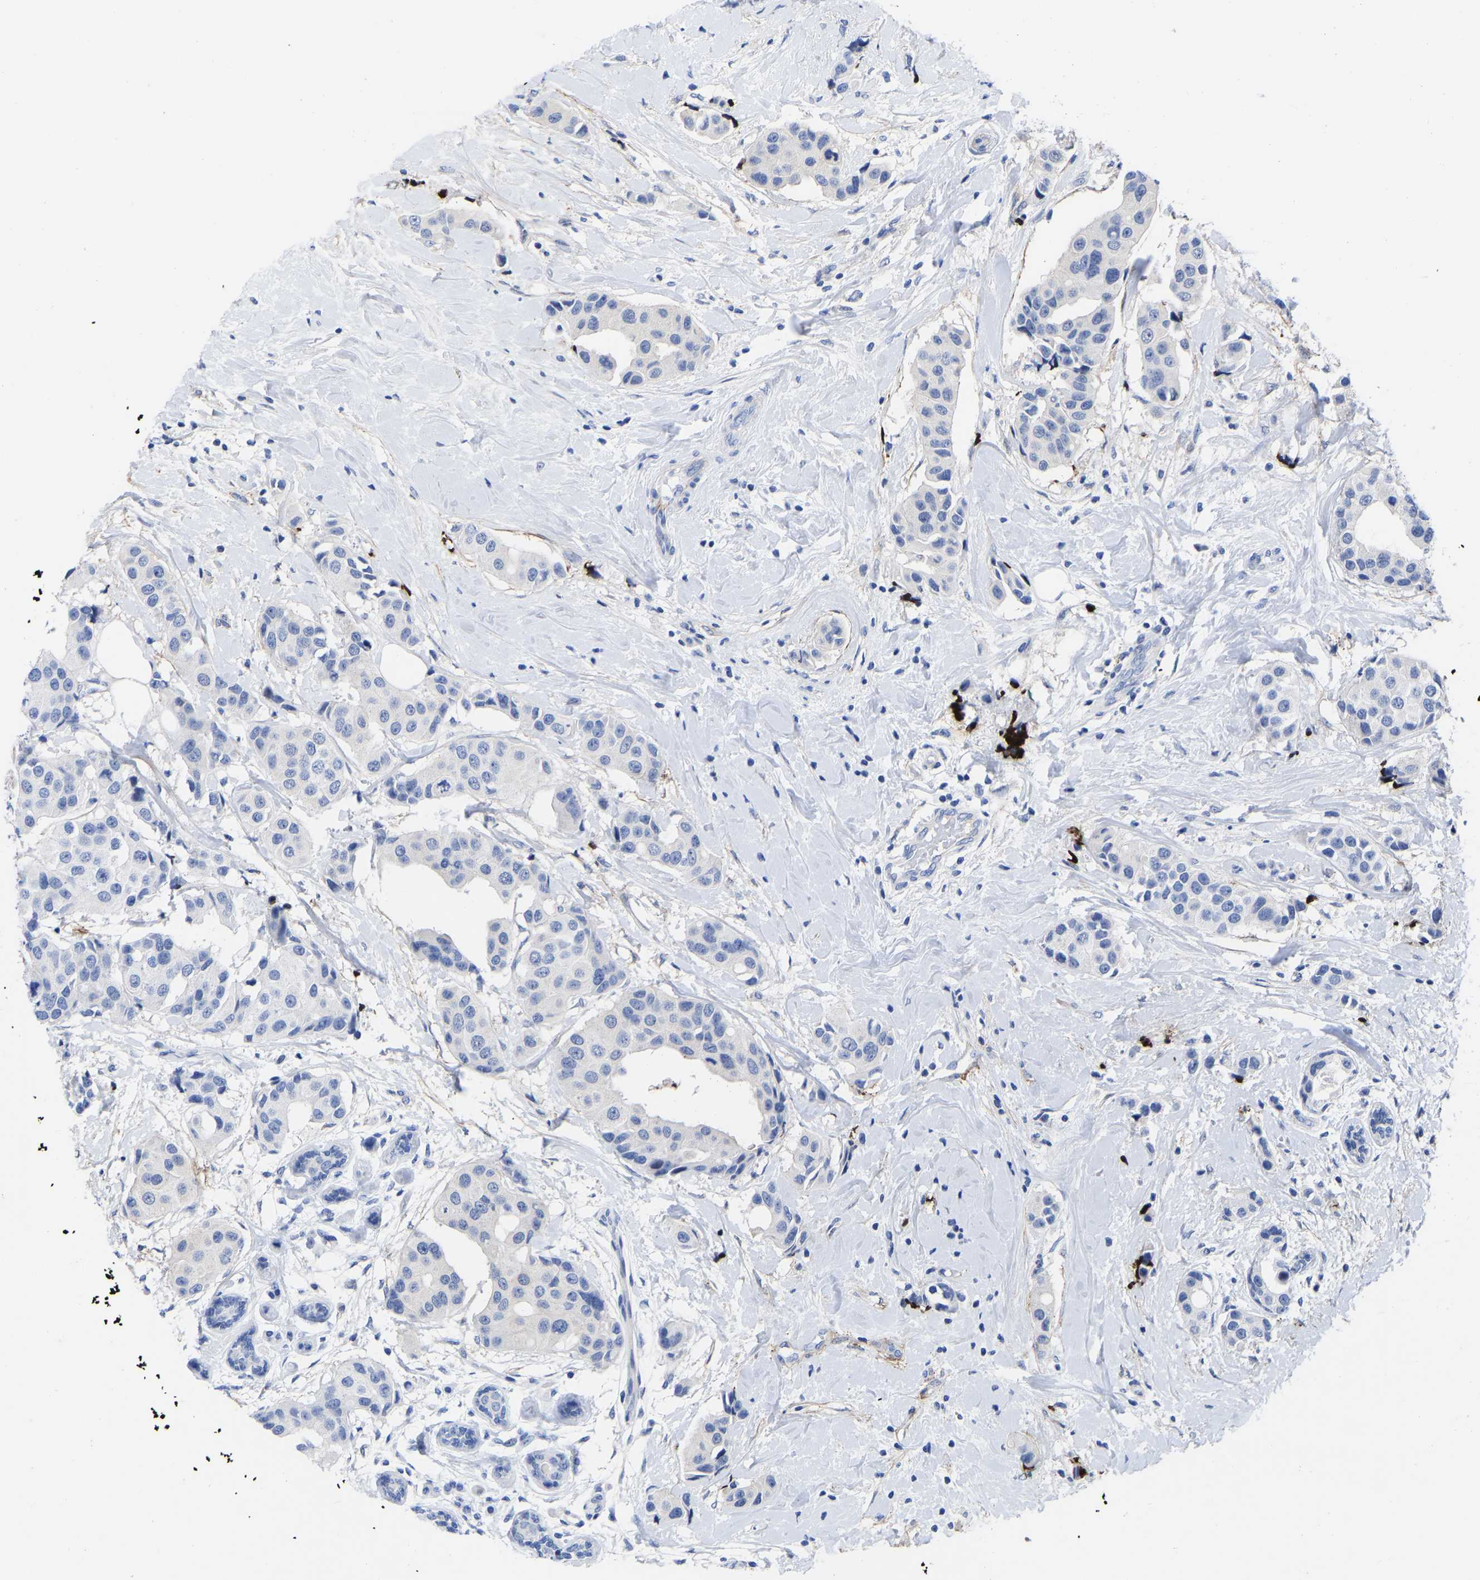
{"staining": {"intensity": "negative", "quantity": "none", "location": "none"}, "tissue": "breast cancer", "cell_type": "Tumor cells", "image_type": "cancer", "snomed": [{"axis": "morphology", "description": "Normal tissue, NOS"}, {"axis": "morphology", "description": "Duct carcinoma"}, {"axis": "topography", "description": "Breast"}], "caption": "Breast invasive ductal carcinoma was stained to show a protein in brown. There is no significant positivity in tumor cells.", "gene": "GPA33", "patient": {"sex": "female", "age": 39}}